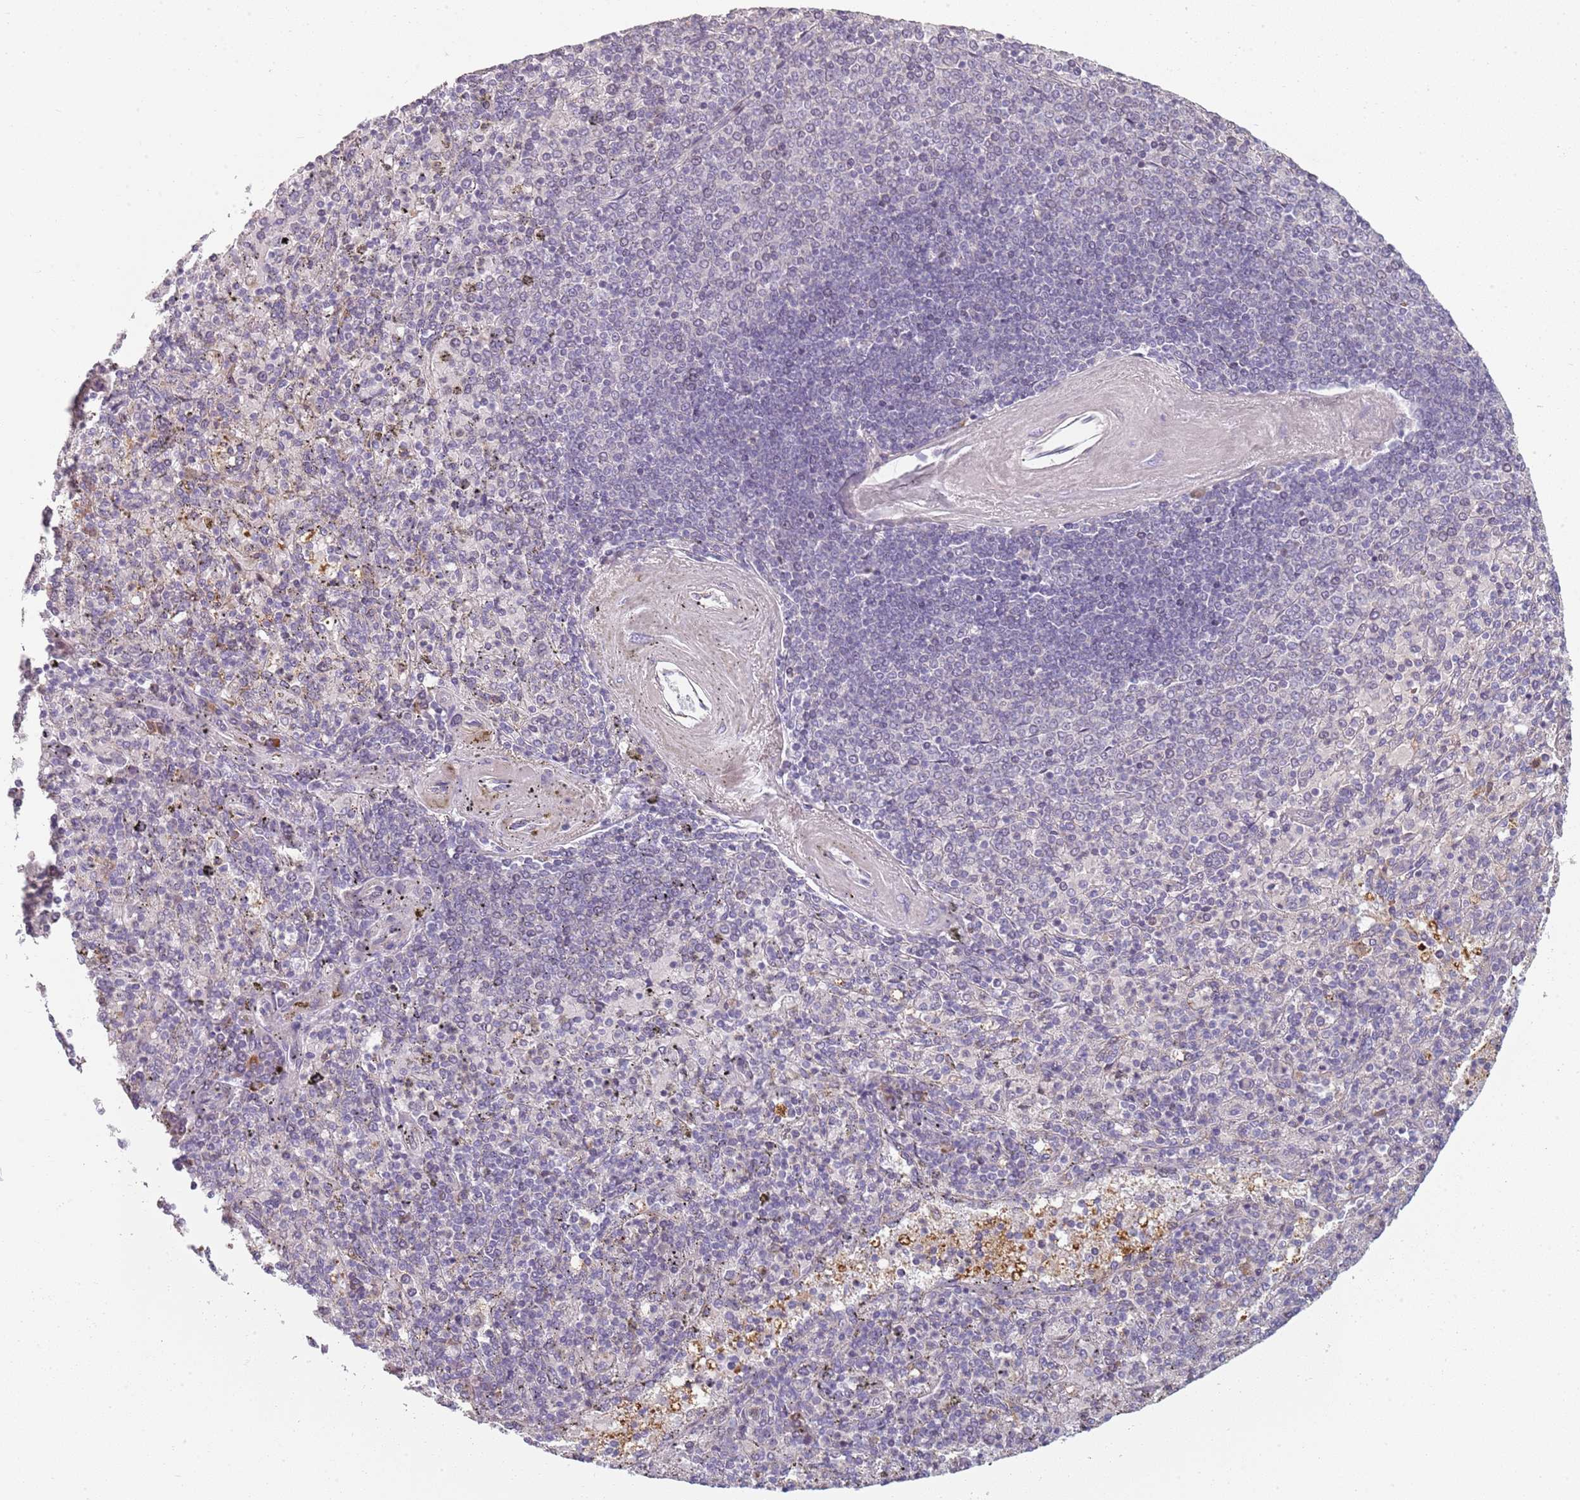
{"staining": {"intensity": "weak", "quantity": "<25%", "location": "cytoplasmic/membranous"}, "tissue": "spleen", "cell_type": "Cells in red pulp", "image_type": "normal", "snomed": [{"axis": "morphology", "description": "Normal tissue, NOS"}, {"axis": "topography", "description": "Spleen"}], "caption": "Immunohistochemistry (IHC) image of unremarkable spleen: human spleen stained with DAB (3,3'-diaminobenzidine) displays no significant protein expression in cells in red pulp.", "gene": "CC2D2B", "patient": {"sex": "male", "age": 82}}